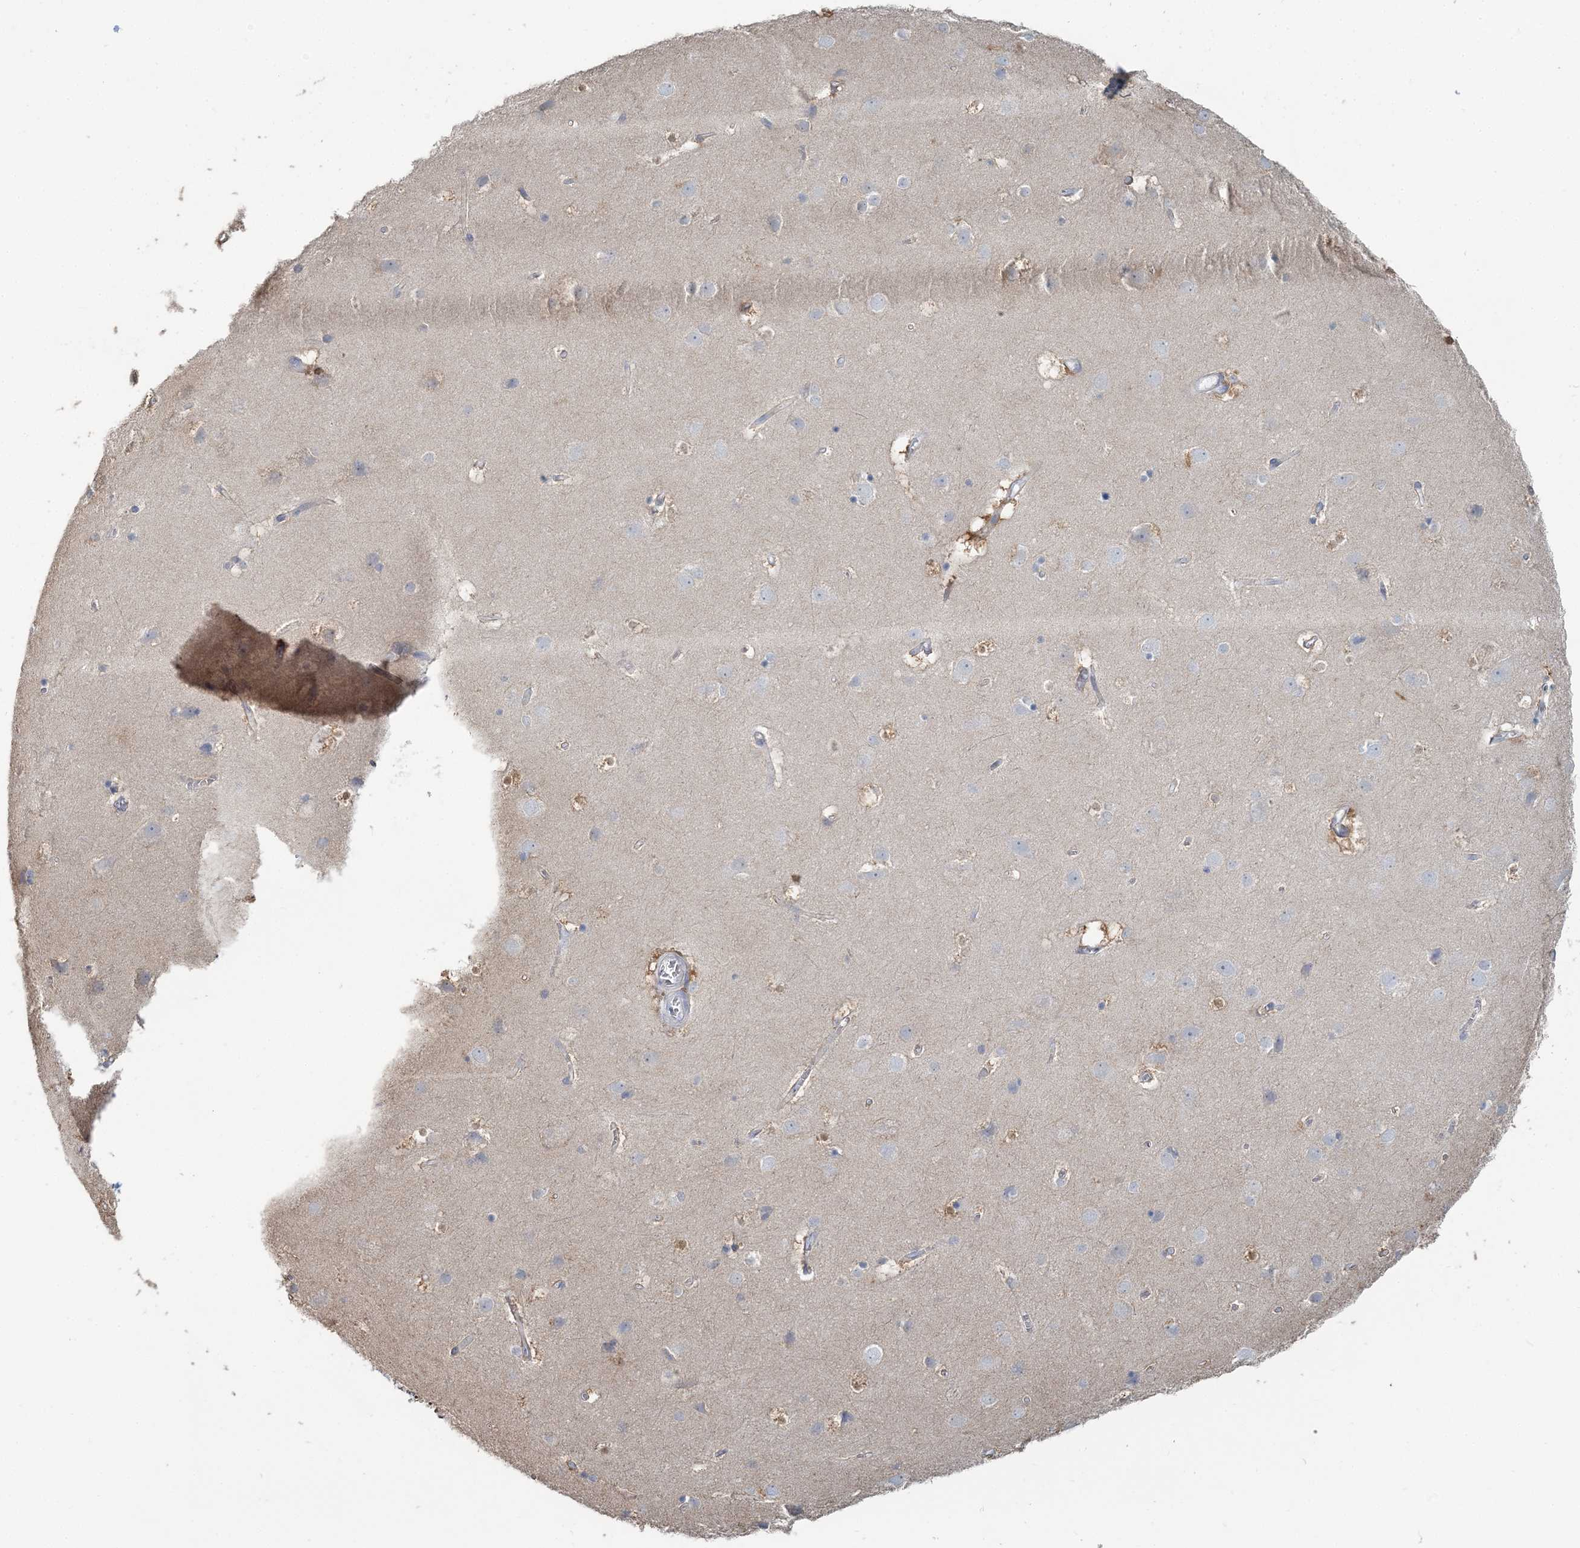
{"staining": {"intensity": "negative", "quantity": "none", "location": "none"}, "tissue": "cerebral cortex", "cell_type": "Endothelial cells", "image_type": "normal", "snomed": [{"axis": "morphology", "description": "Normal tissue, NOS"}, {"axis": "topography", "description": "Cerebral cortex"}], "caption": "The photomicrograph shows no staining of endothelial cells in unremarkable cerebral cortex.", "gene": "CMBL", "patient": {"sex": "male", "age": 54}}